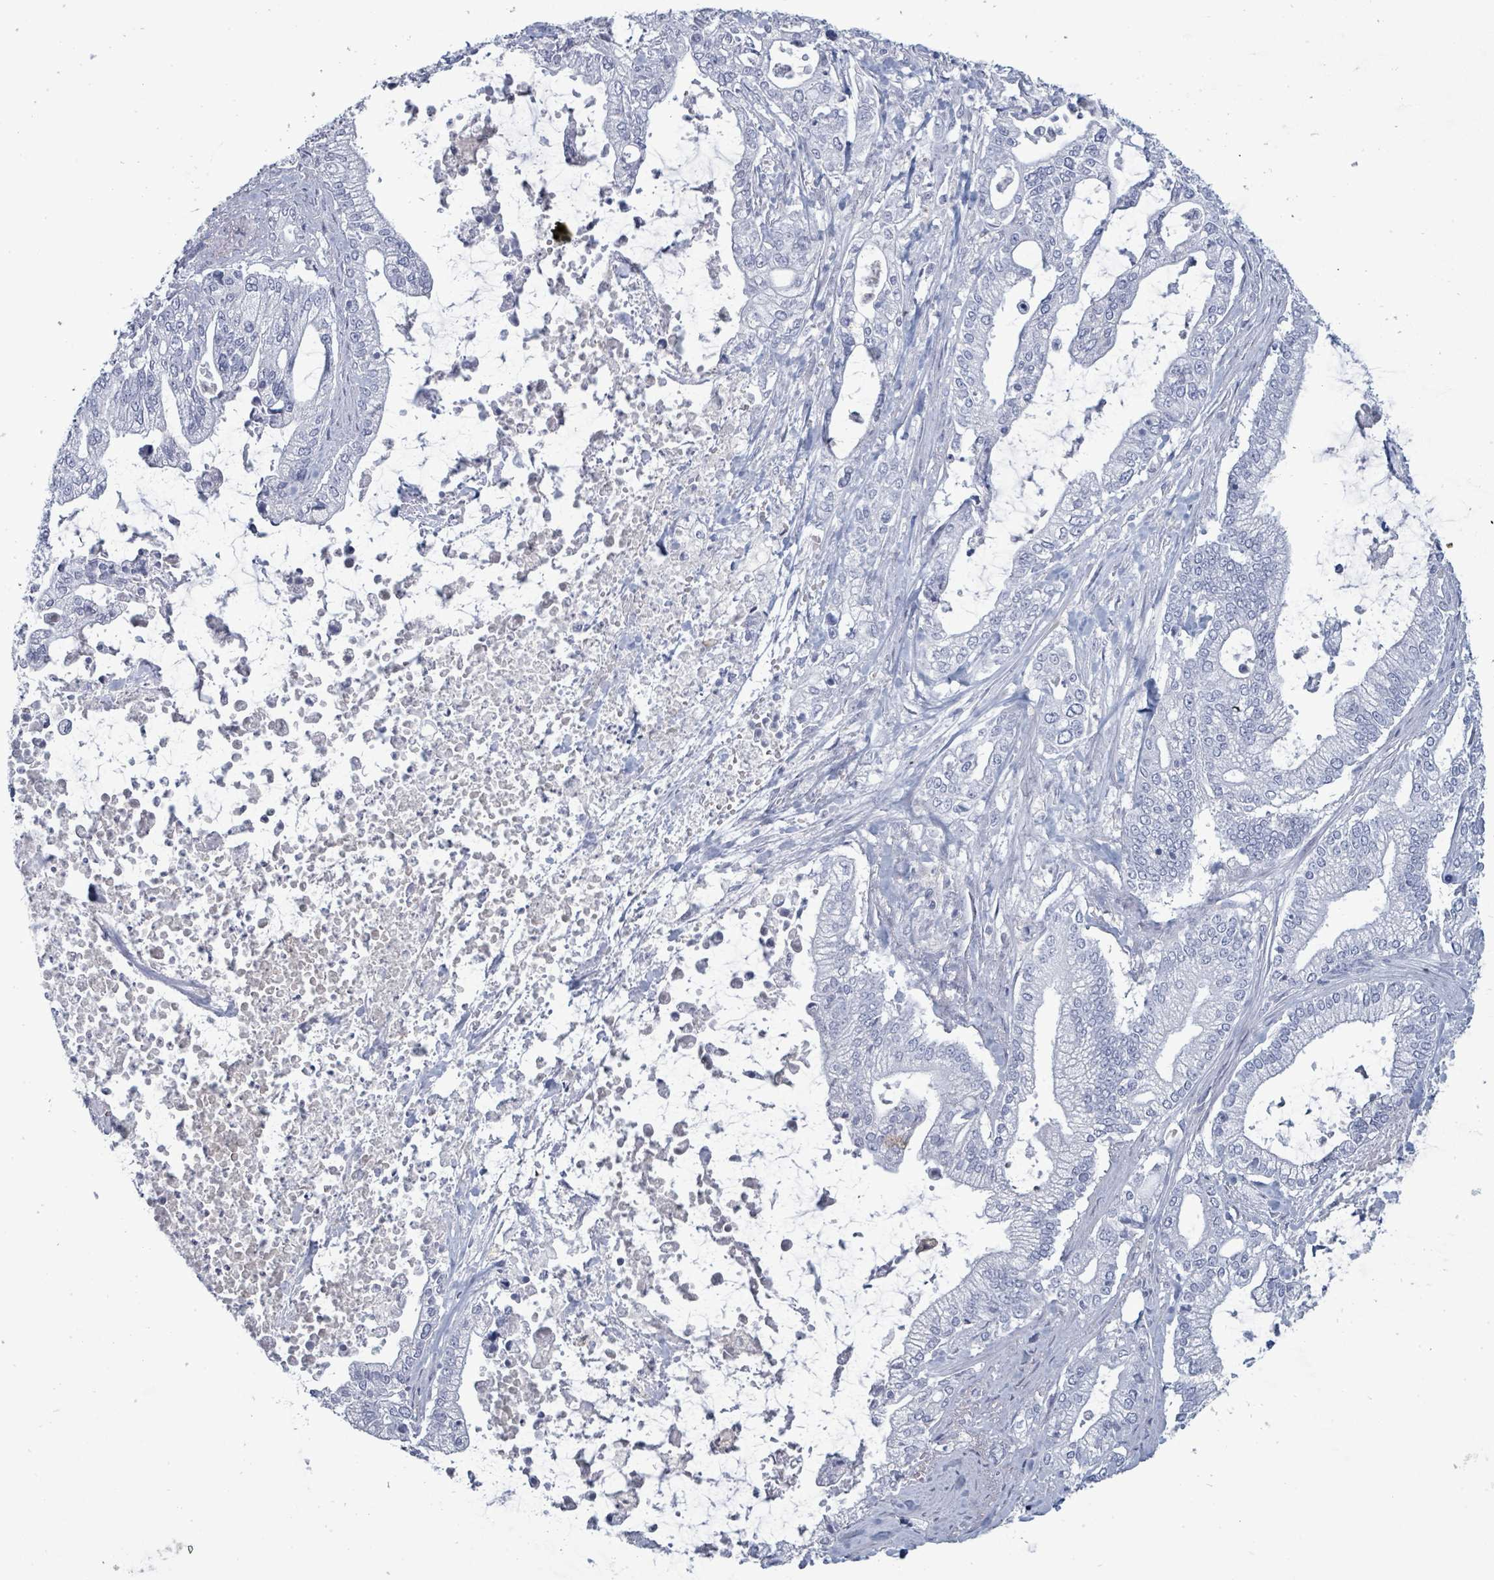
{"staining": {"intensity": "negative", "quantity": "none", "location": "none"}, "tissue": "pancreatic cancer", "cell_type": "Tumor cells", "image_type": "cancer", "snomed": [{"axis": "morphology", "description": "Adenocarcinoma, NOS"}, {"axis": "topography", "description": "Pancreas"}], "caption": "Immunohistochemical staining of pancreatic cancer (adenocarcinoma) reveals no significant positivity in tumor cells.", "gene": "NDST2", "patient": {"sex": "male", "age": 69}}